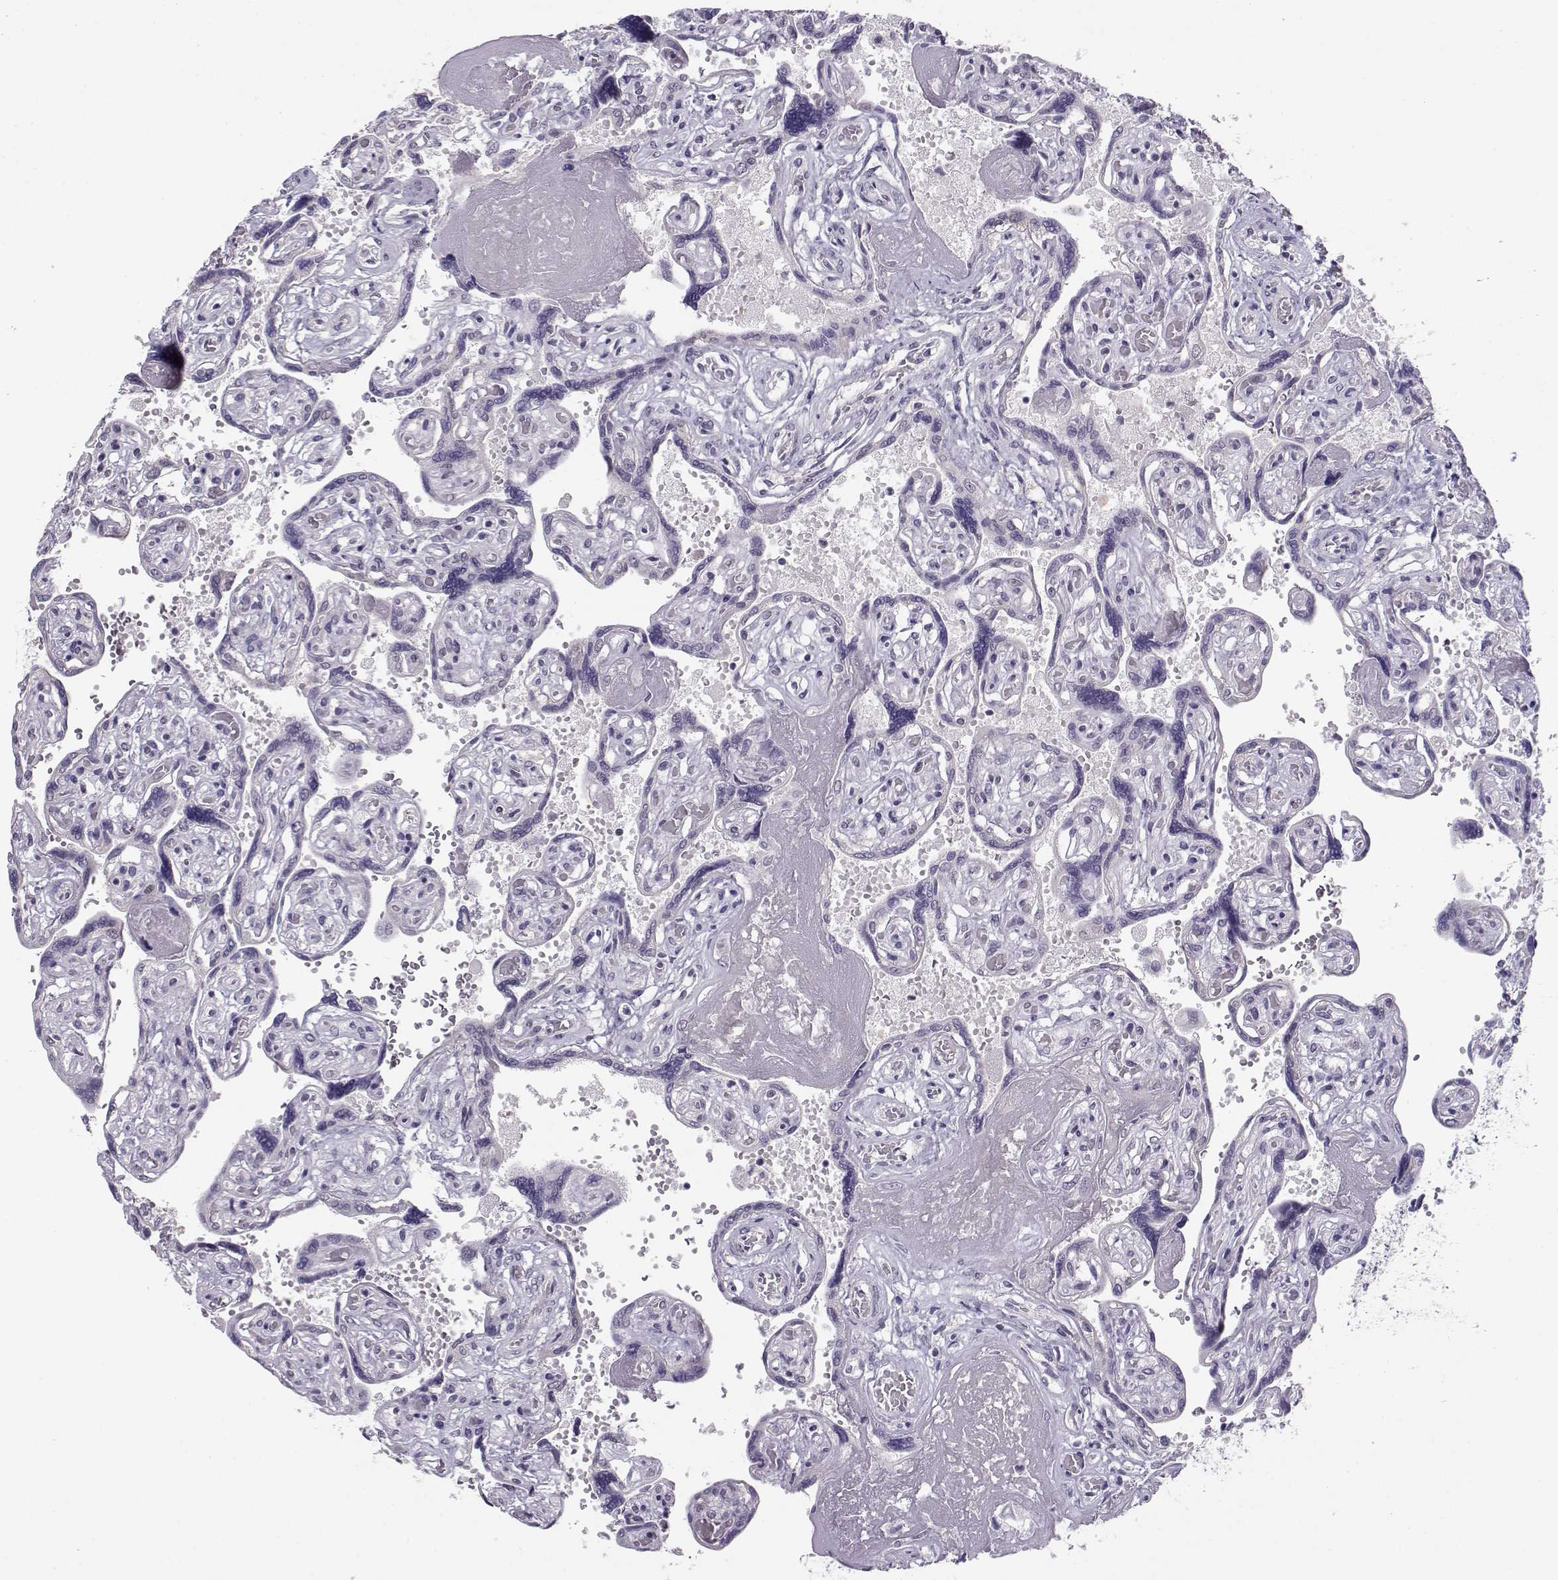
{"staining": {"intensity": "negative", "quantity": "none", "location": "none"}, "tissue": "placenta", "cell_type": "Decidual cells", "image_type": "normal", "snomed": [{"axis": "morphology", "description": "Normal tissue, NOS"}, {"axis": "topography", "description": "Placenta"}], "caption": "An immunohistochemistry (IHC) micrograph of benign placenta is shown. There is no staining in decidual cells of placenta.", "gene": "C16orf86", "patient": {"sex": "female", "age": 32}}